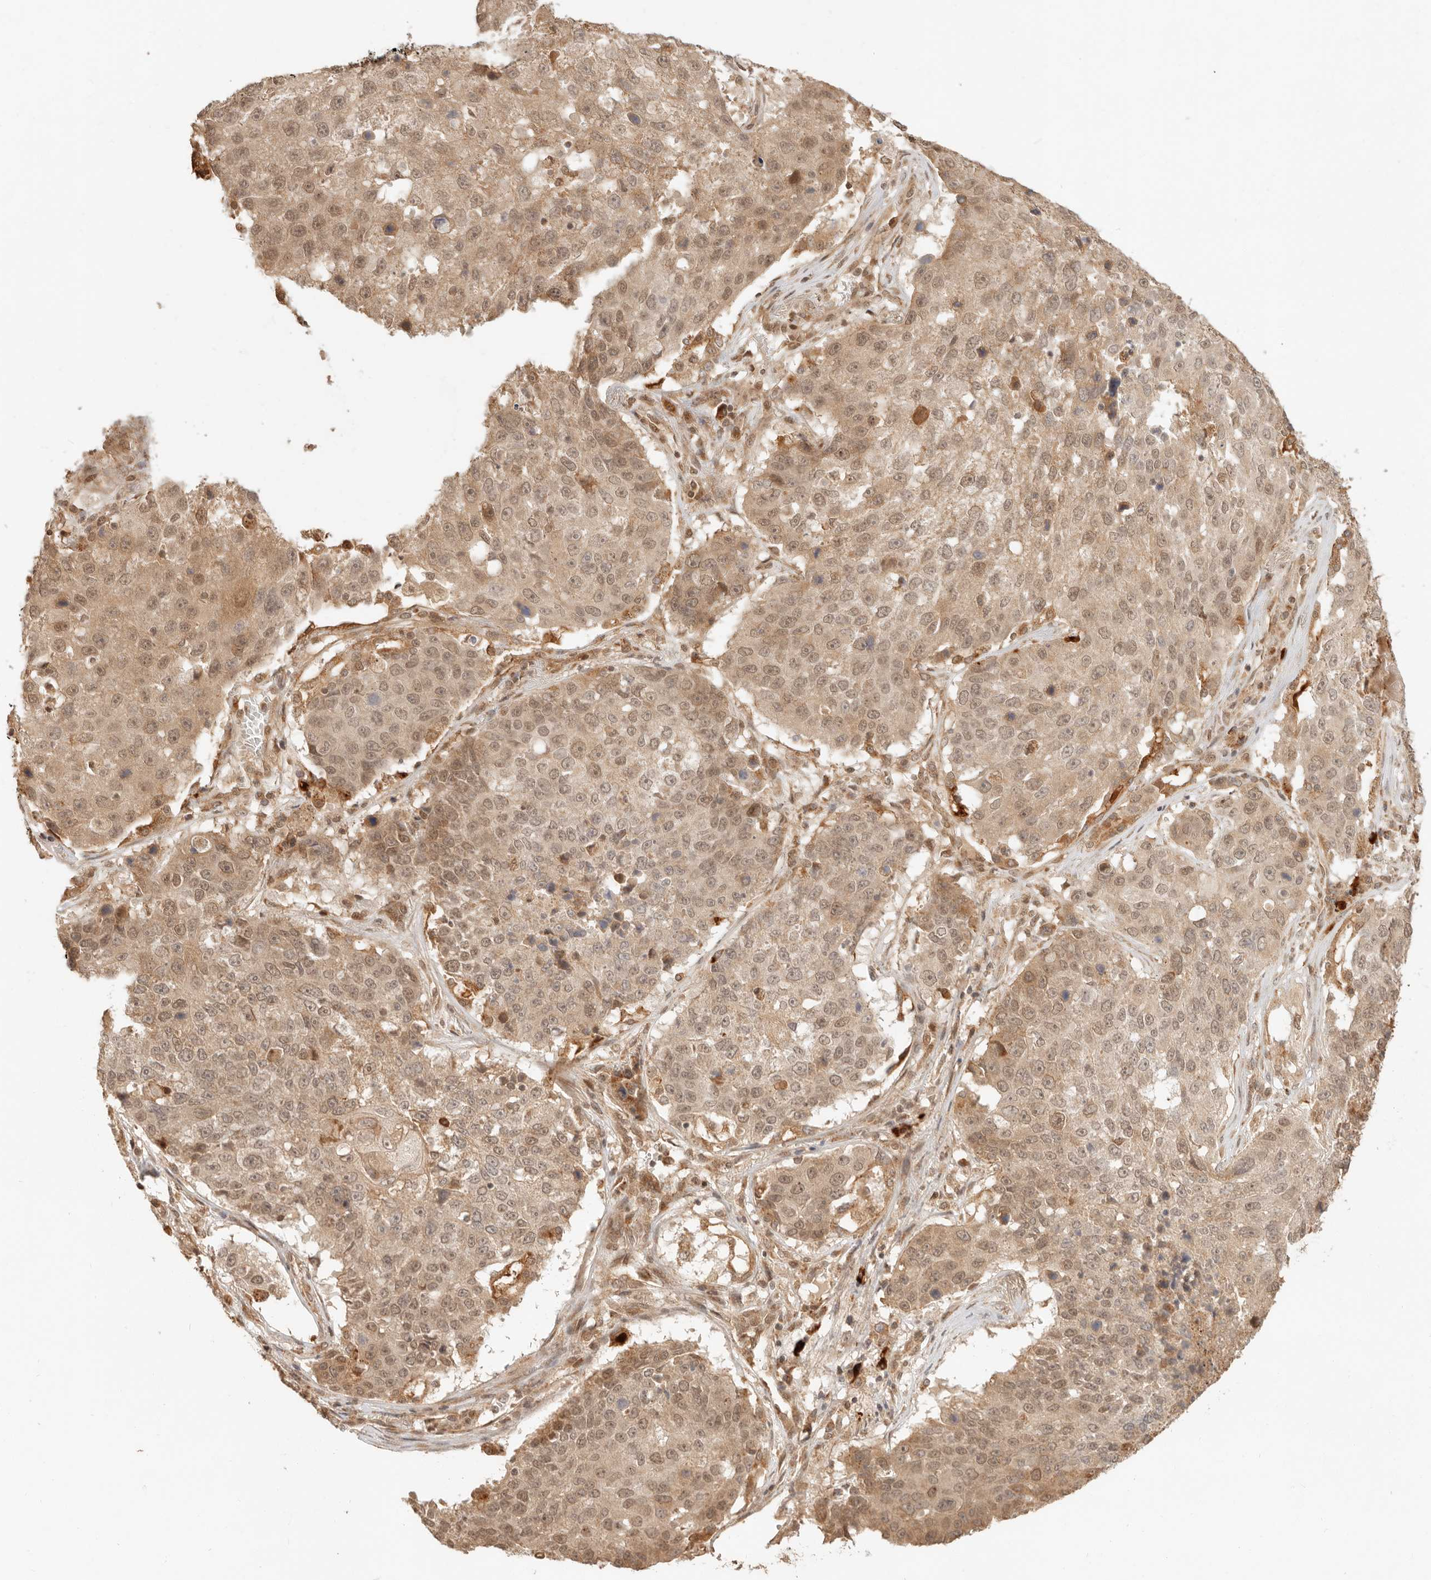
{"staining": {"intensity": "moderate", "quantity": ">75%", "location": "cytoplasmic/membranous,nuclear"}, "tissue": "lung cancer", "cell_type": "Tumor cells", "image_type": "cancer", "snomed": [{"axis": "morphology", "description": "Squamous cell carcinoma, NOS"}, {"axis": "topography", "description": "Lung"}], "caption": "Lung cancer (squamous cell carcinoma) stained with DAB (3,3'-diaminobenzidine) immunohistochemistry (IHC) exhibits medium levels of moderate cytoplasmic/membranous and nuclear expression in about >75% of tumor cells.", "gene": "BAALC", "patient": {"sex": "male", "age": 61}}